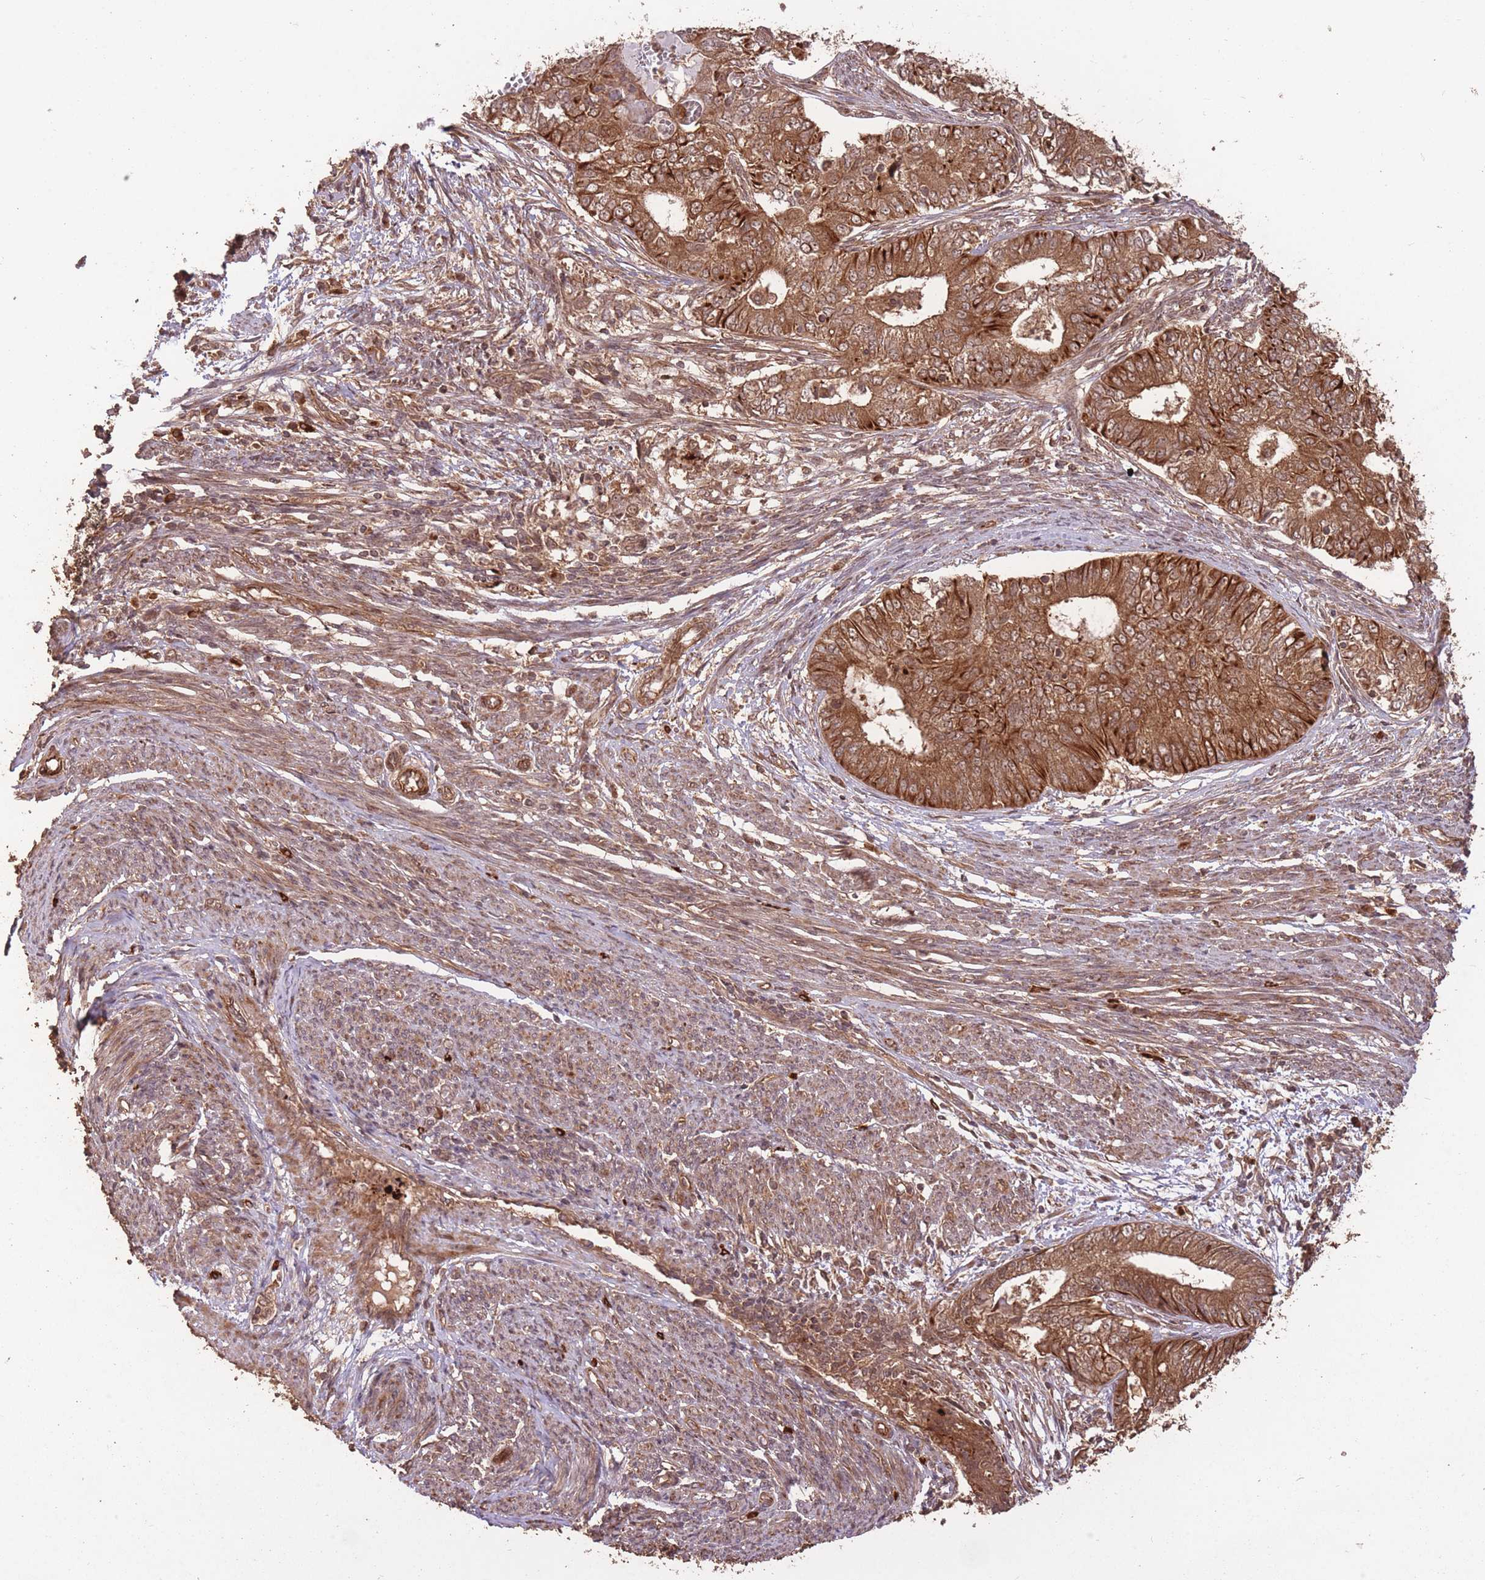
{"staining": {"intensity": "strong", "quantity": ">75%", "location": "cytoplasmic/membranous,nuclear"}, "tissue": "endometrial cancer", "cell_type": "Tumor cells", "image_type": "cancer", "snomed": [{"axis": "morphology", "description": "Adenocarcinoma, NOS"}, {"axis": "topography", "description": "Endometrium"}], "caption": "An IHC histopathology image of neoplastic tissue is shown. Protein staining in brown highlights strong cytoplasmic/membranous and nuclear positivity in endometrial adenocarcinoma within tumor cells.", "gene": "ERBB3", "patient": {"sex": "female", "age": 62}}